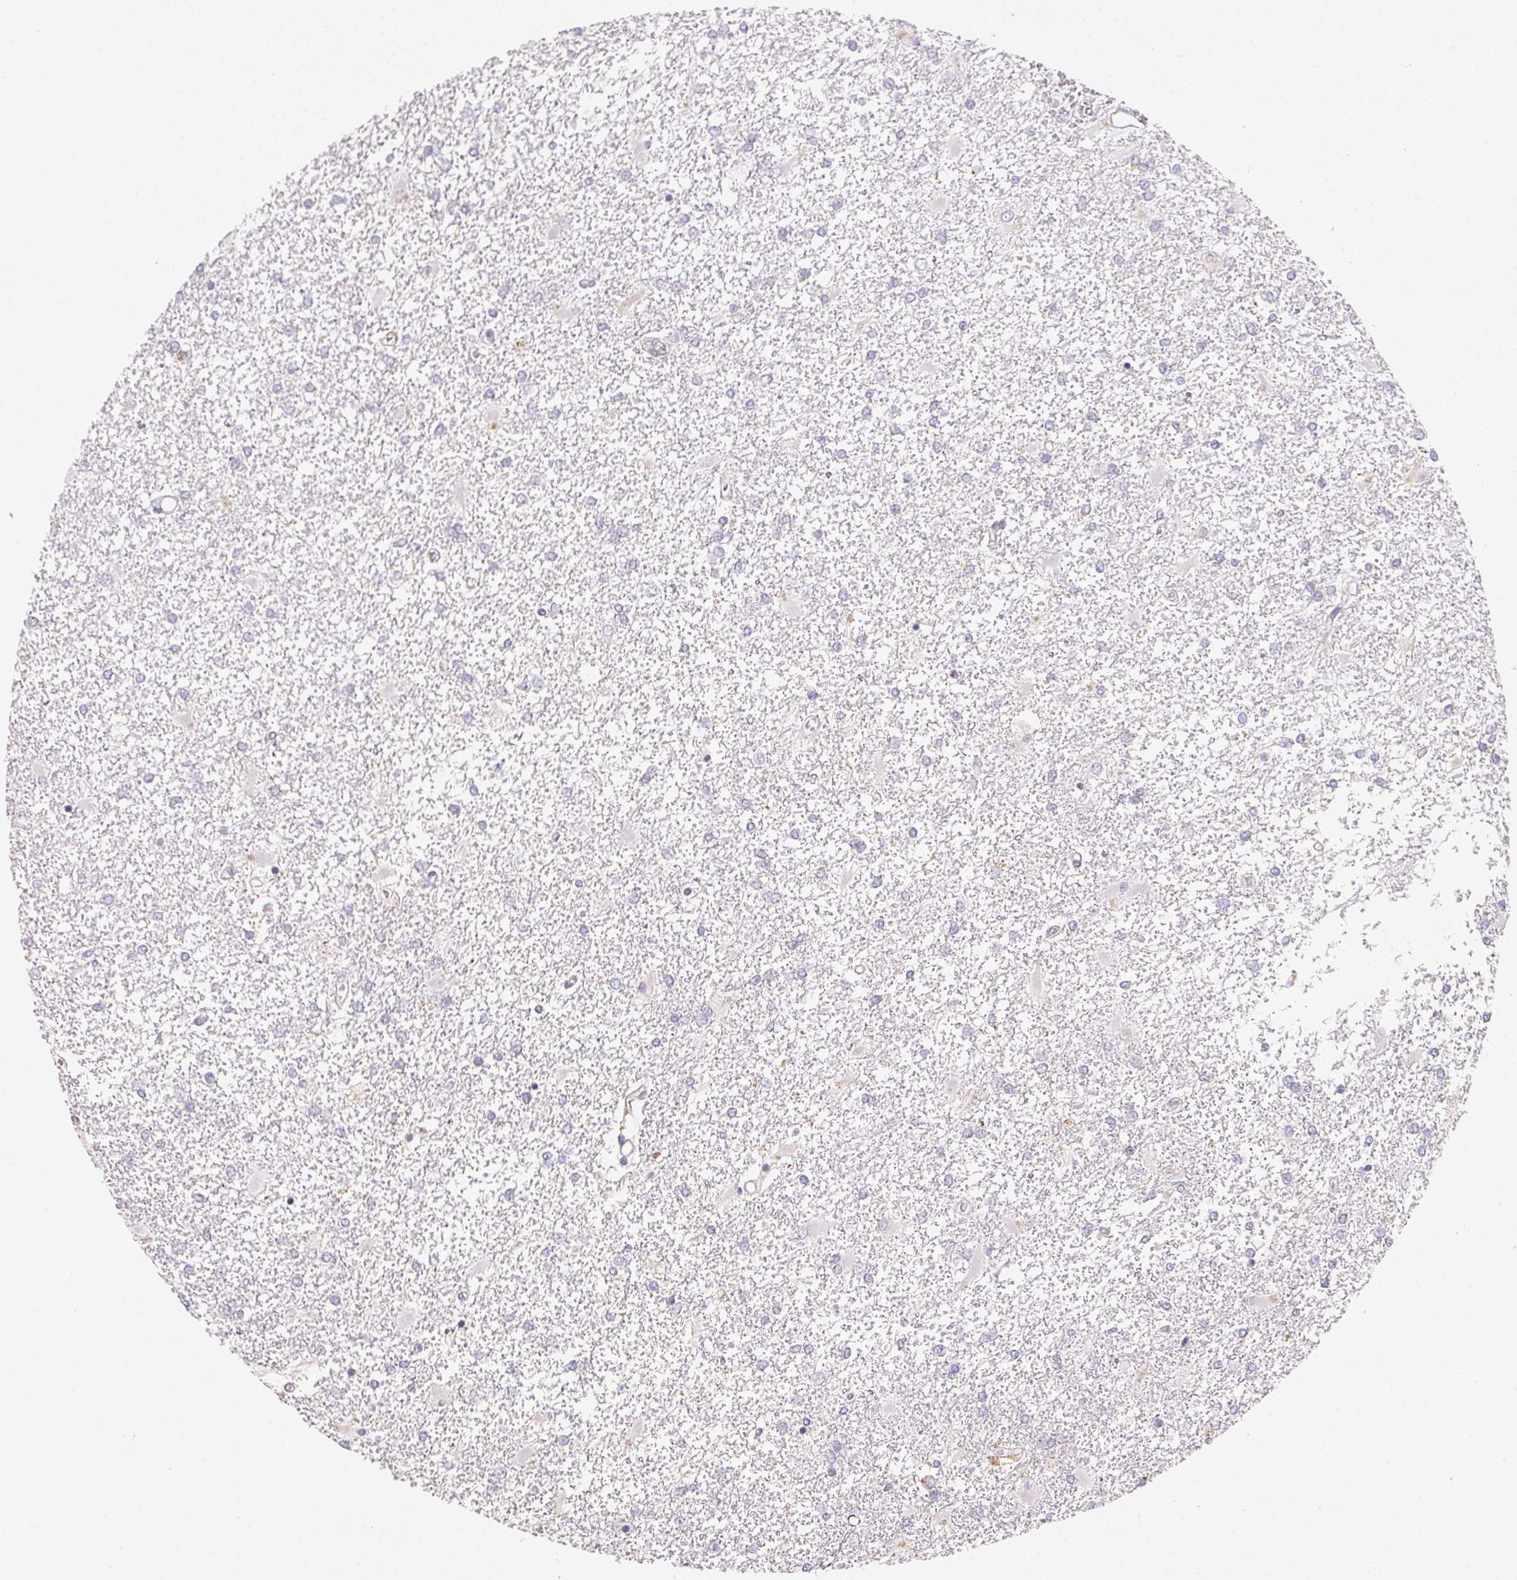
{"staining": {"intensity": "negative", "quantity": "none", "location": "none"}, "tissue": "glioma", "cell_type": "Tumor cells", "image_type": "cancer", "snomed": [{"axis": "morphology", "description": "Glioma, malignant, High grade"}, {"axis": "topography", "description": "Cerebral cortex"}], "caption": "Micrograph shows no significant protein expression in tumor cells of malignant glioma (high-grade). (Stains: DAB (3,3'-diaminobenzidine) immunohistochemistry with hematoxylin counter stain, Microscopy: brightfield microscopy at high magnification).", "gene": "LRRC23", "patient": {"sex": "male", "age": 79}}